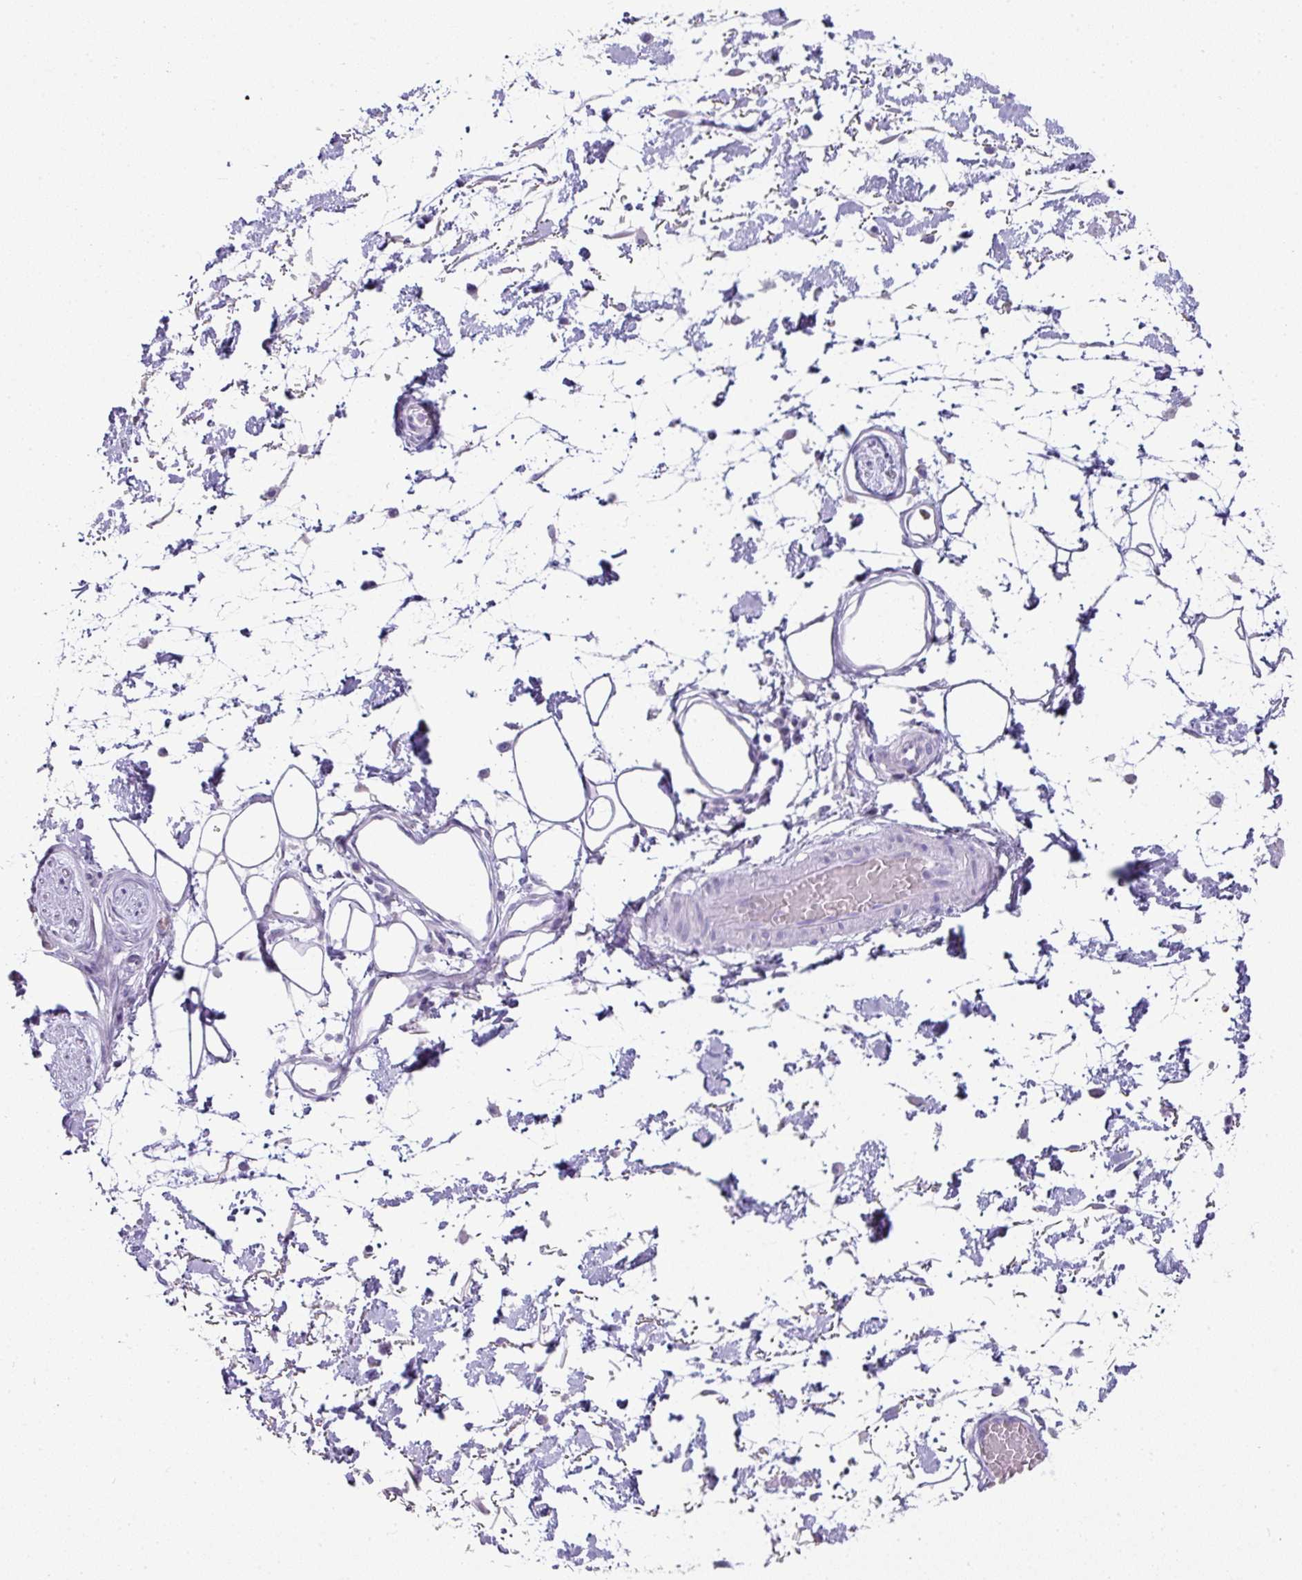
{"staining": {"intensity": "negative", "quantity": "none", "location": "none"}, "tissue": "adipose tissue", "cell_type": "Adipocytes", "image_type": "normal", "snomed": [{"axis": "morphology", "description": "Normal tissue, NOS"}, {"axis": "topography", "description": "Vulva"}, {"axis": "topography", "description": "Peripheral nerve tissue"}], "caption": "Protein analysis of unremarkable adipose tissue exhibits no significant positivity in adipocytes. (Brightfield microscopy of DAB (3,3'-diaminobenzidine) immunohistochemistry (IHC) at high magnification).", "gene": "OR52N1", "patient": {"sex": "female", "age": 68}}